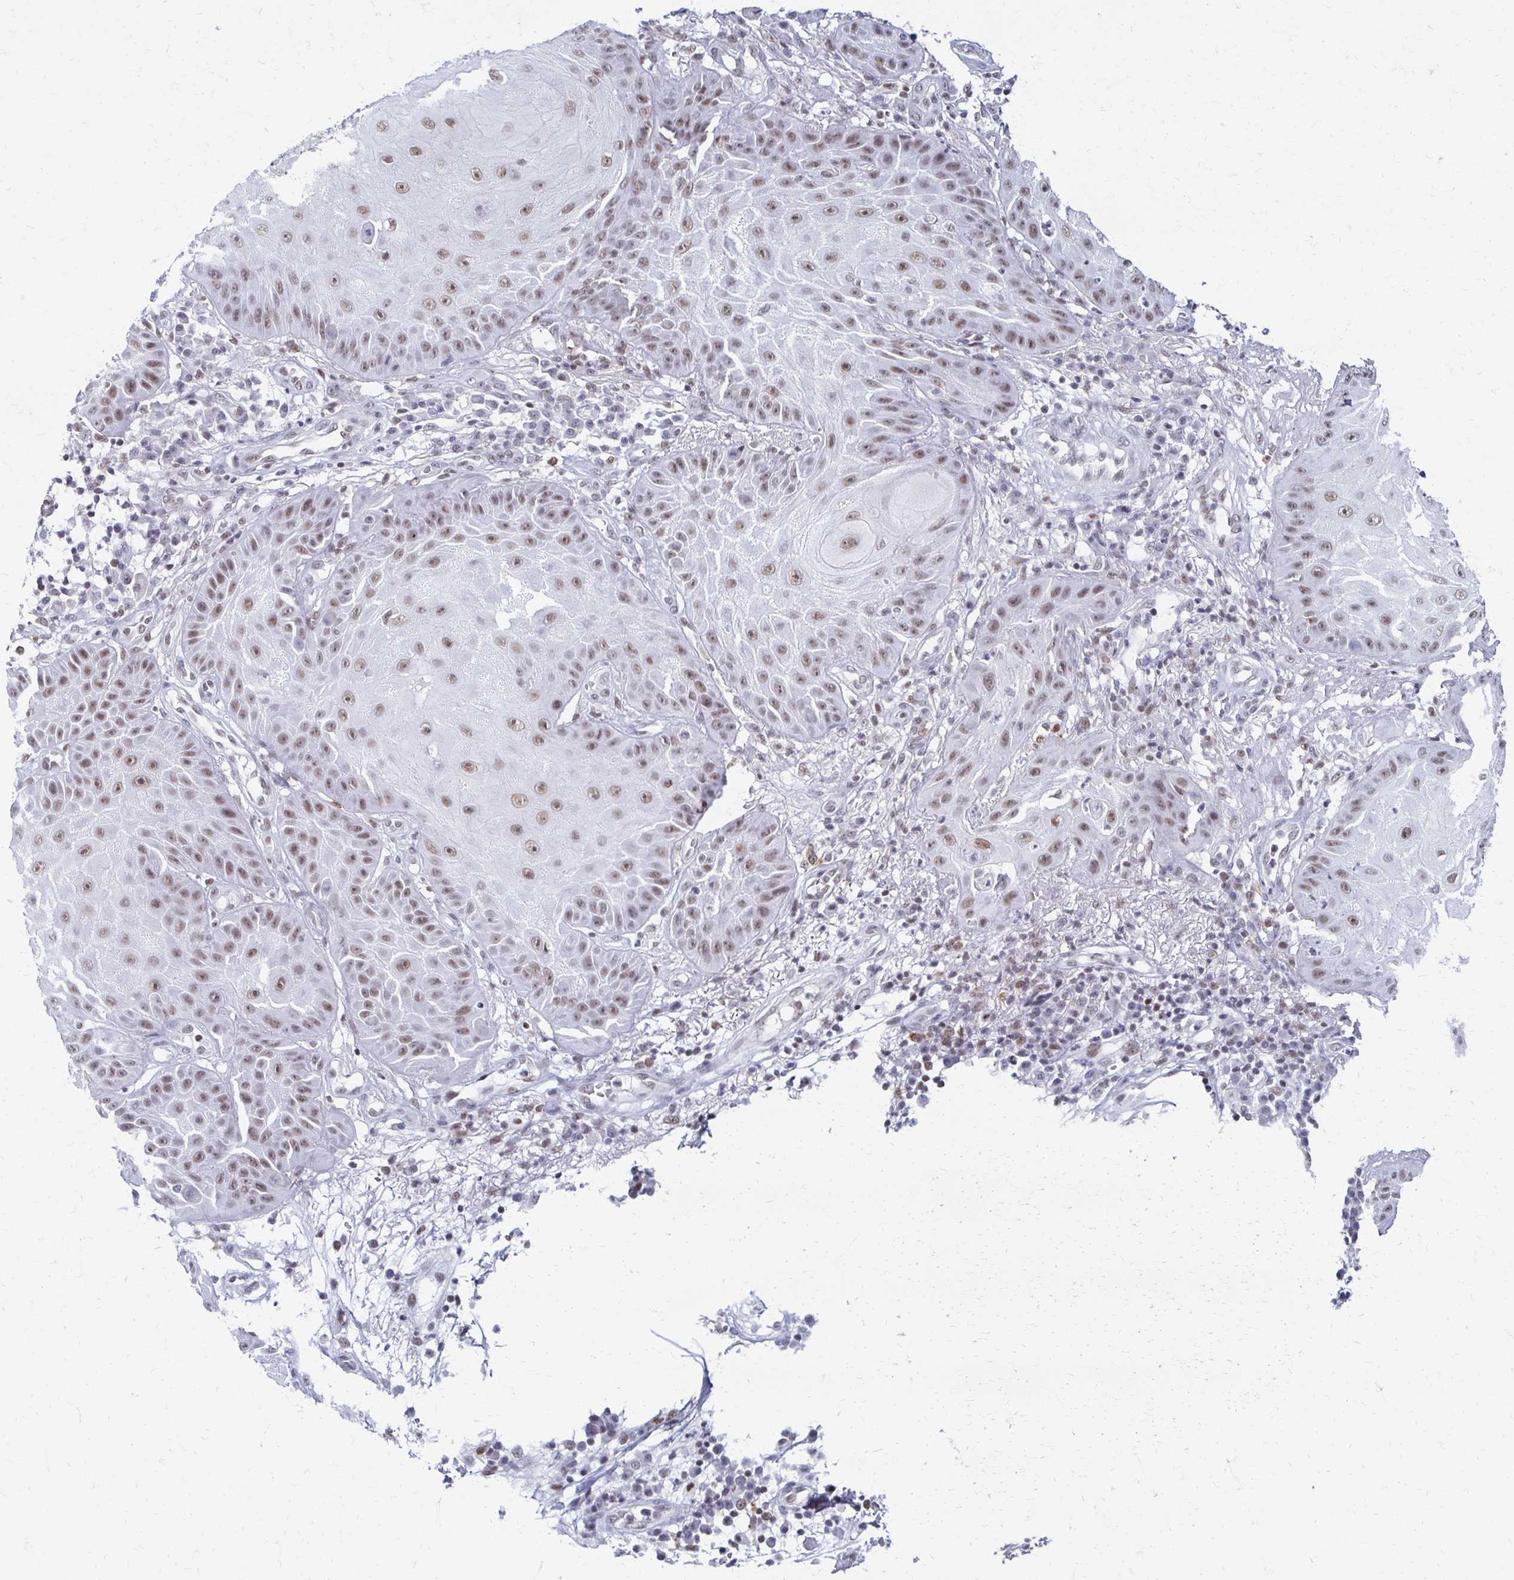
{"staining": {"intensity": "moderate", "quantity": ">75%", "location": "nuclear"}, "tissue": "skin cancer", "cell_type": "Tumor cells", "image_type": "cancer", "snomed": [{"axis": "morphology", "description": "Squamous cell carcinoma, NOS"}, {"axis": "topography", "description": "Skin"}], "caption": "Immunohistochemistry photomicrograph of skin squamous cell carcinoma stained for a protein (brown), which displays medium levels of moderate nuclear expression in approximately >75% of tumor cells.", "gene": "IRF7", "patient": {"sex": "male", "age": 70}}